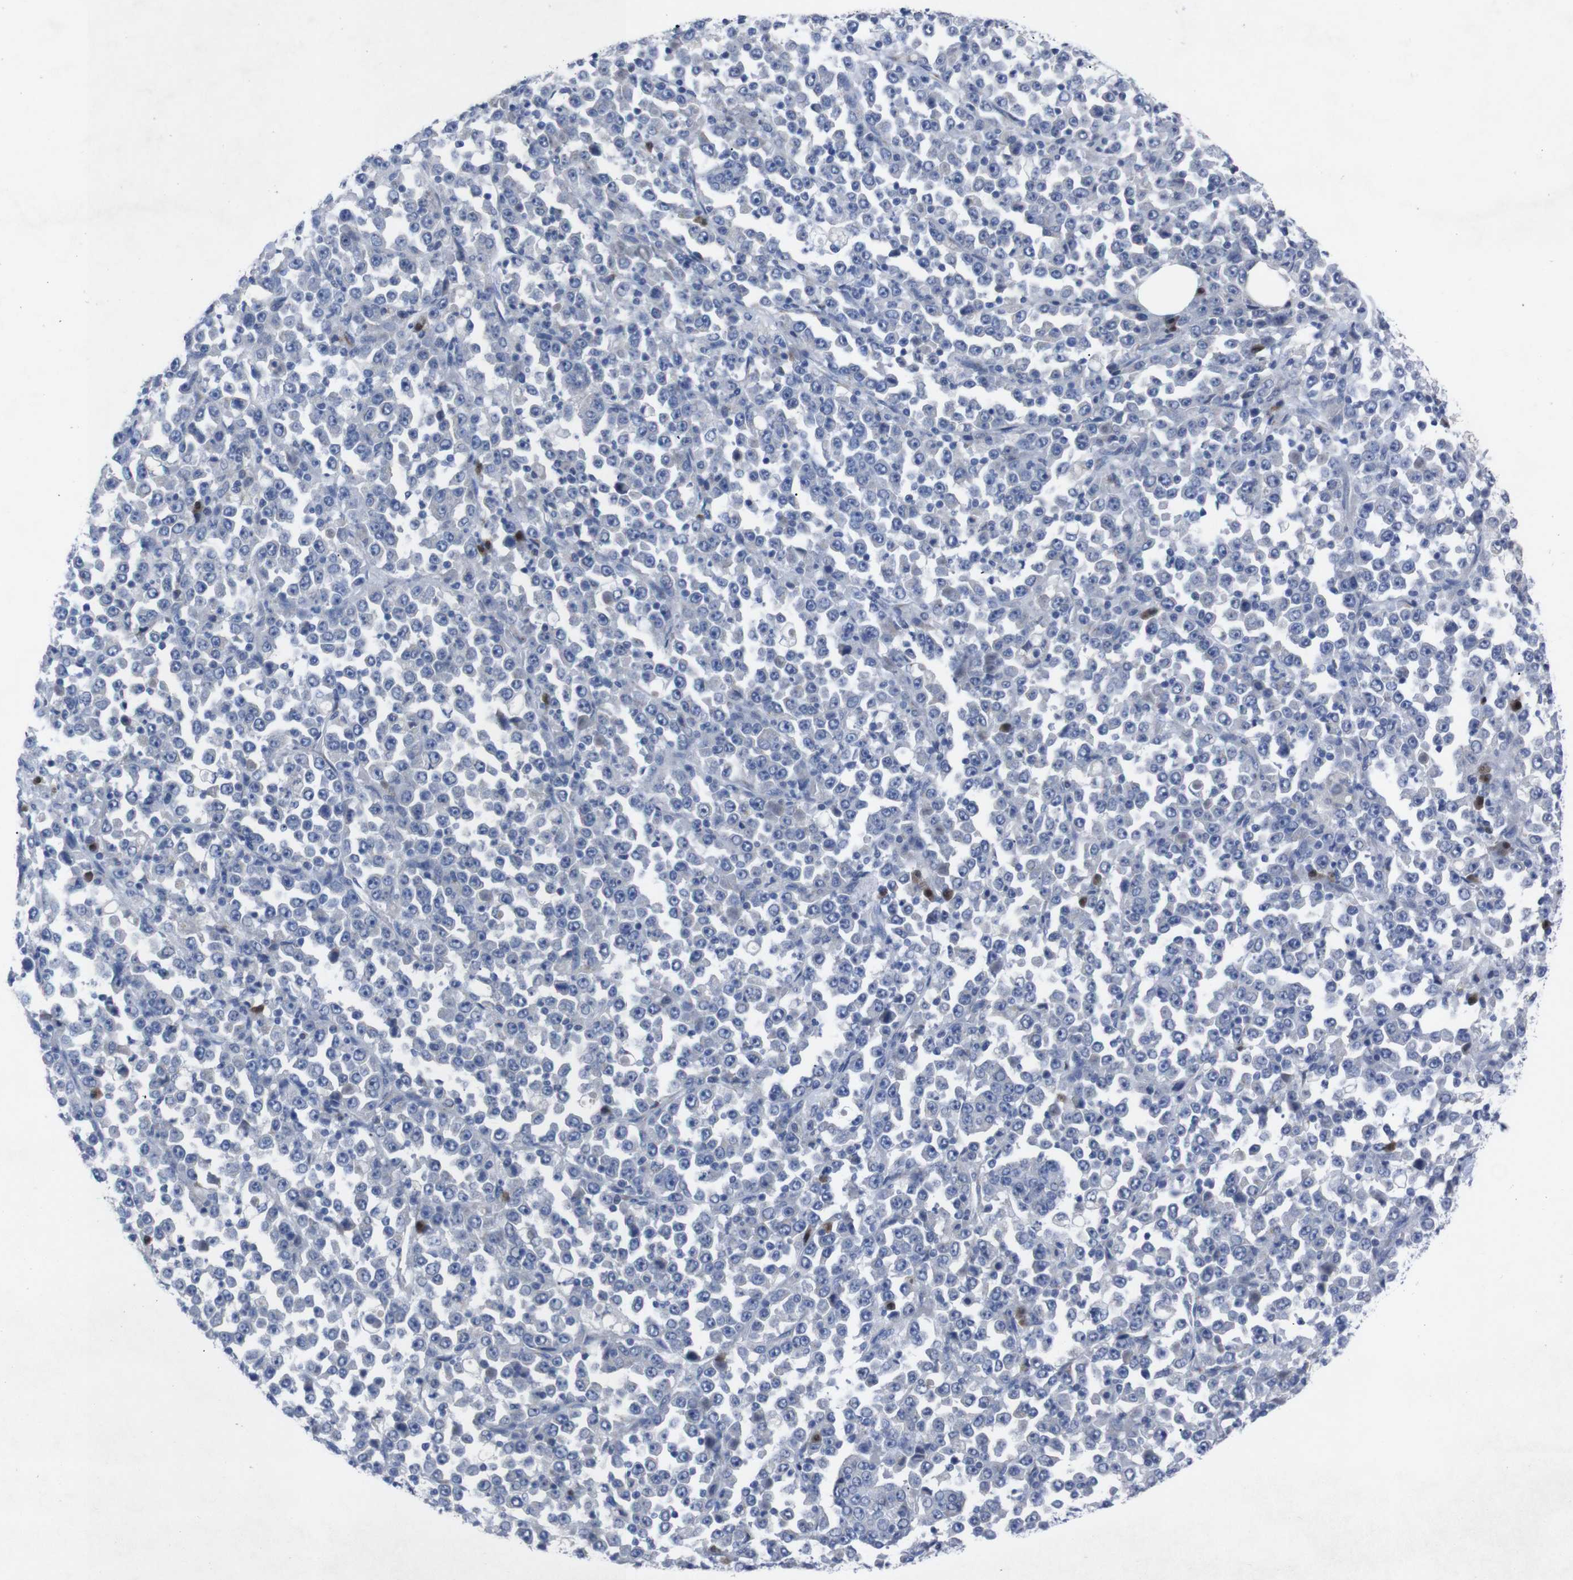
{"staining": {"intensity": "negative", "quantity": "none", "location": "none"}, "tissue": "stomach cancer", "cell_type": "Tumor cells", "image_type": "cancer", "snomed": [{"axis": "morphology", "description": "Normal tissue, NOS"}, {"axis": "morphology", "description": "Adenocarcinoma, NOS"}, {"axis": "topography", "description": "Stomach, upper"}, {"axis": "topography", "description": "Stomach"}], "caption": "A histopathology image of adenocarcinoma (stomach) stained for a protein reveals no brown staining in tumor cells. (DAB immunohistochemistry (IHC) with hematoxylin counter stain).", "gene": "IRF4", "patient": {"sex": "male", "age": 59}}